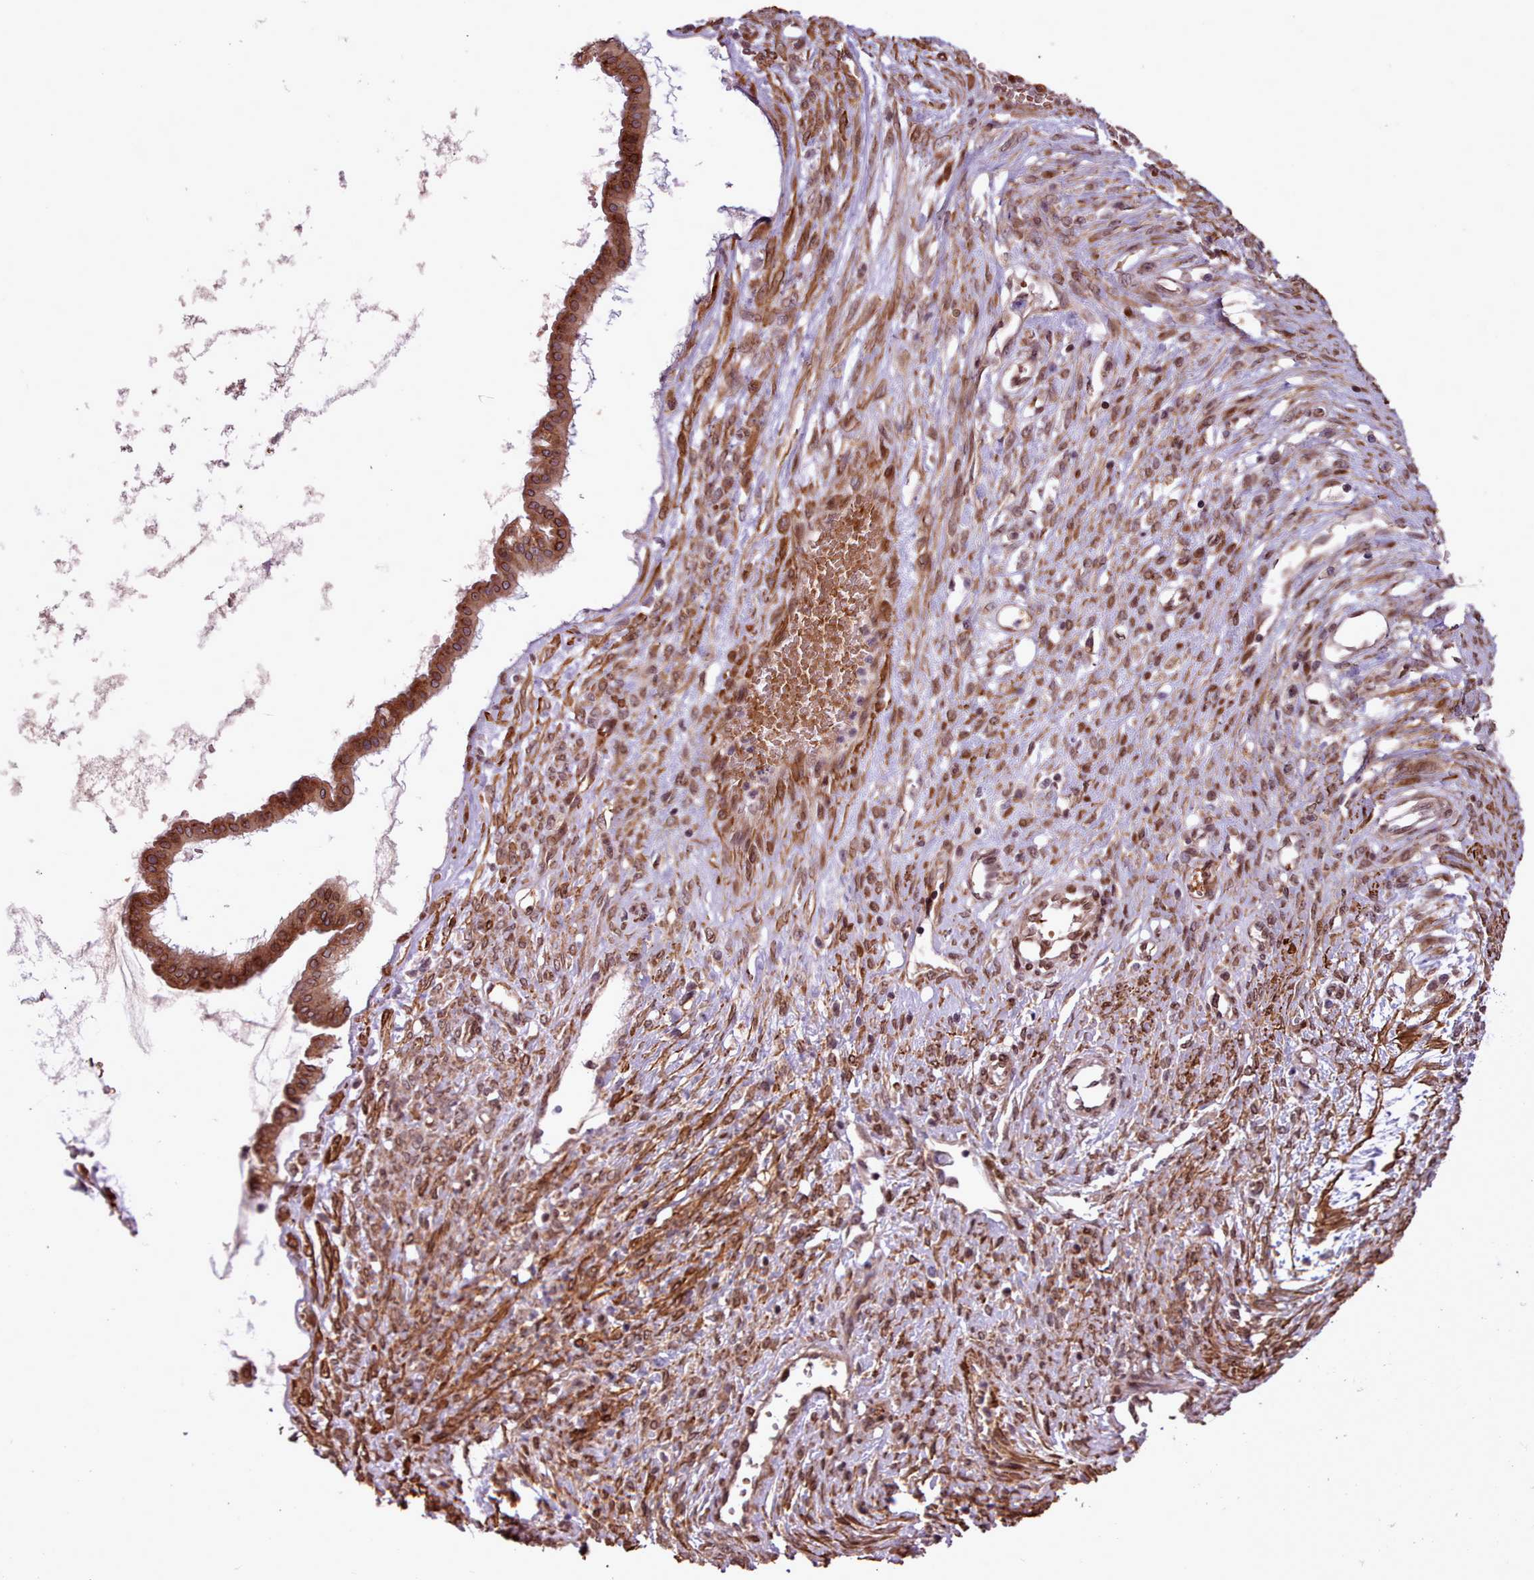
{"staining": {"intensity": "strong", "quantity": ">75%", "location": "cytoplasmic/membranous"}, "tissue": "ovarian cancer", "cell_type": "Tumor cells", "image_type": "cancer", "snomed": [{"axis": "morphology", "description": "Cystadenocarcinoma, mucinous, NOS"}, {"axis": "topography", "description": "Ovary"}], "caption": "High-magnification brightfield microscopy of ovarian mucinous cystadenocarcinoma stained with DAB (brown) and counterstained with hematoxylin (blue). tumor cells exhibit strong cytoplasmic/membranous expression is seen in about>75% of cells.", "gene": "CABP1", "patient": {"sex": "female", "age": 73}}